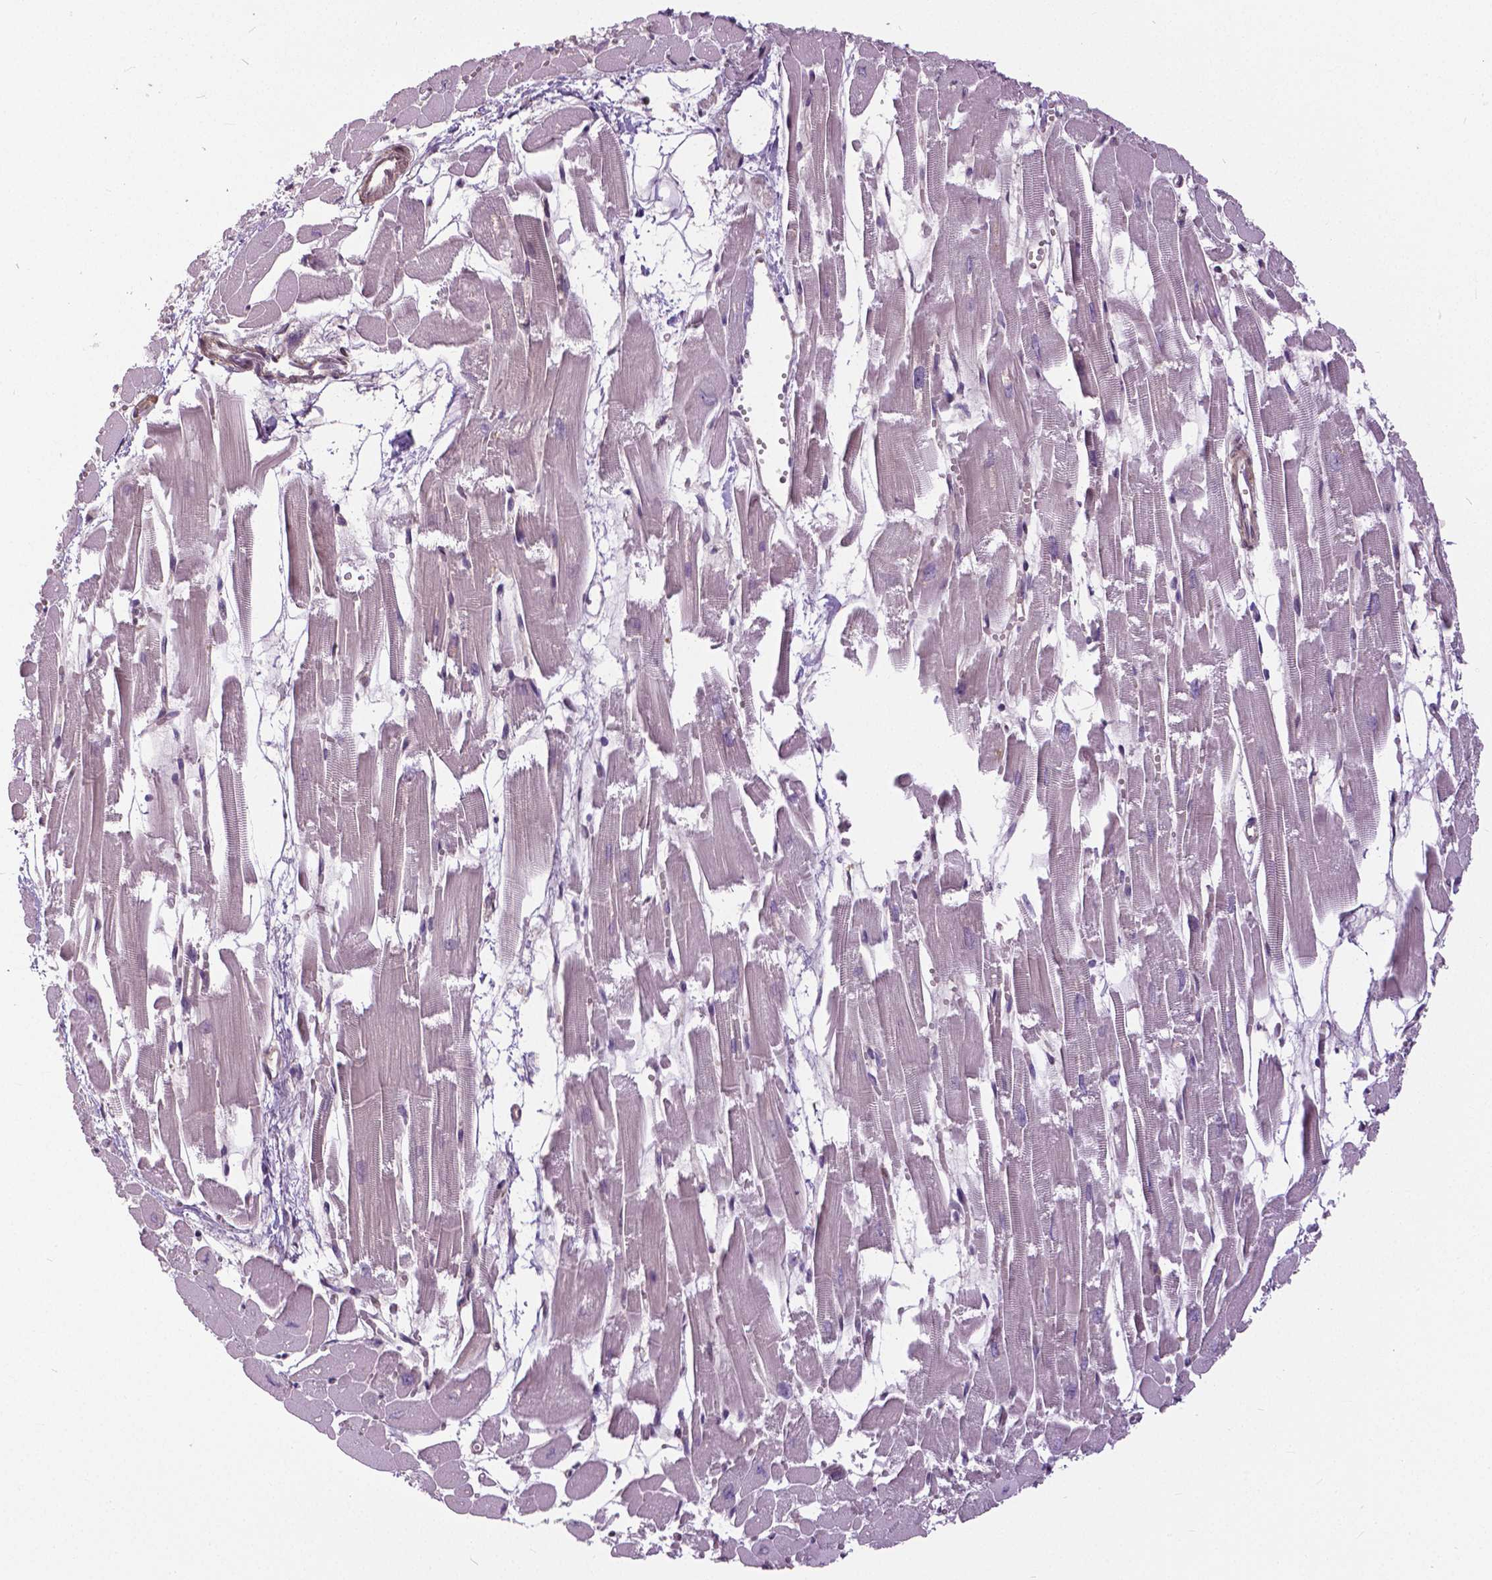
{"staining": {"intensity": "negative", "quantity": "none", "location": "none"}, "tissue": "heart muscle", "cell_type": "Cardiomyocytes", "image_type": "normal", "snomed": [{"axis": "morphology", "description": "Normal tissue, NOS"}, {"axis": "topography", "description": "Heart"}], "caption": "Photomicrograph shows no significant protein positivity in cardiomyocytes of benign heart muscle. (Immunohistochemistry, brightfield microscopy, high magnification).", "gene": "ANXA13", "patient": {"sex": "female", "age": 52}}